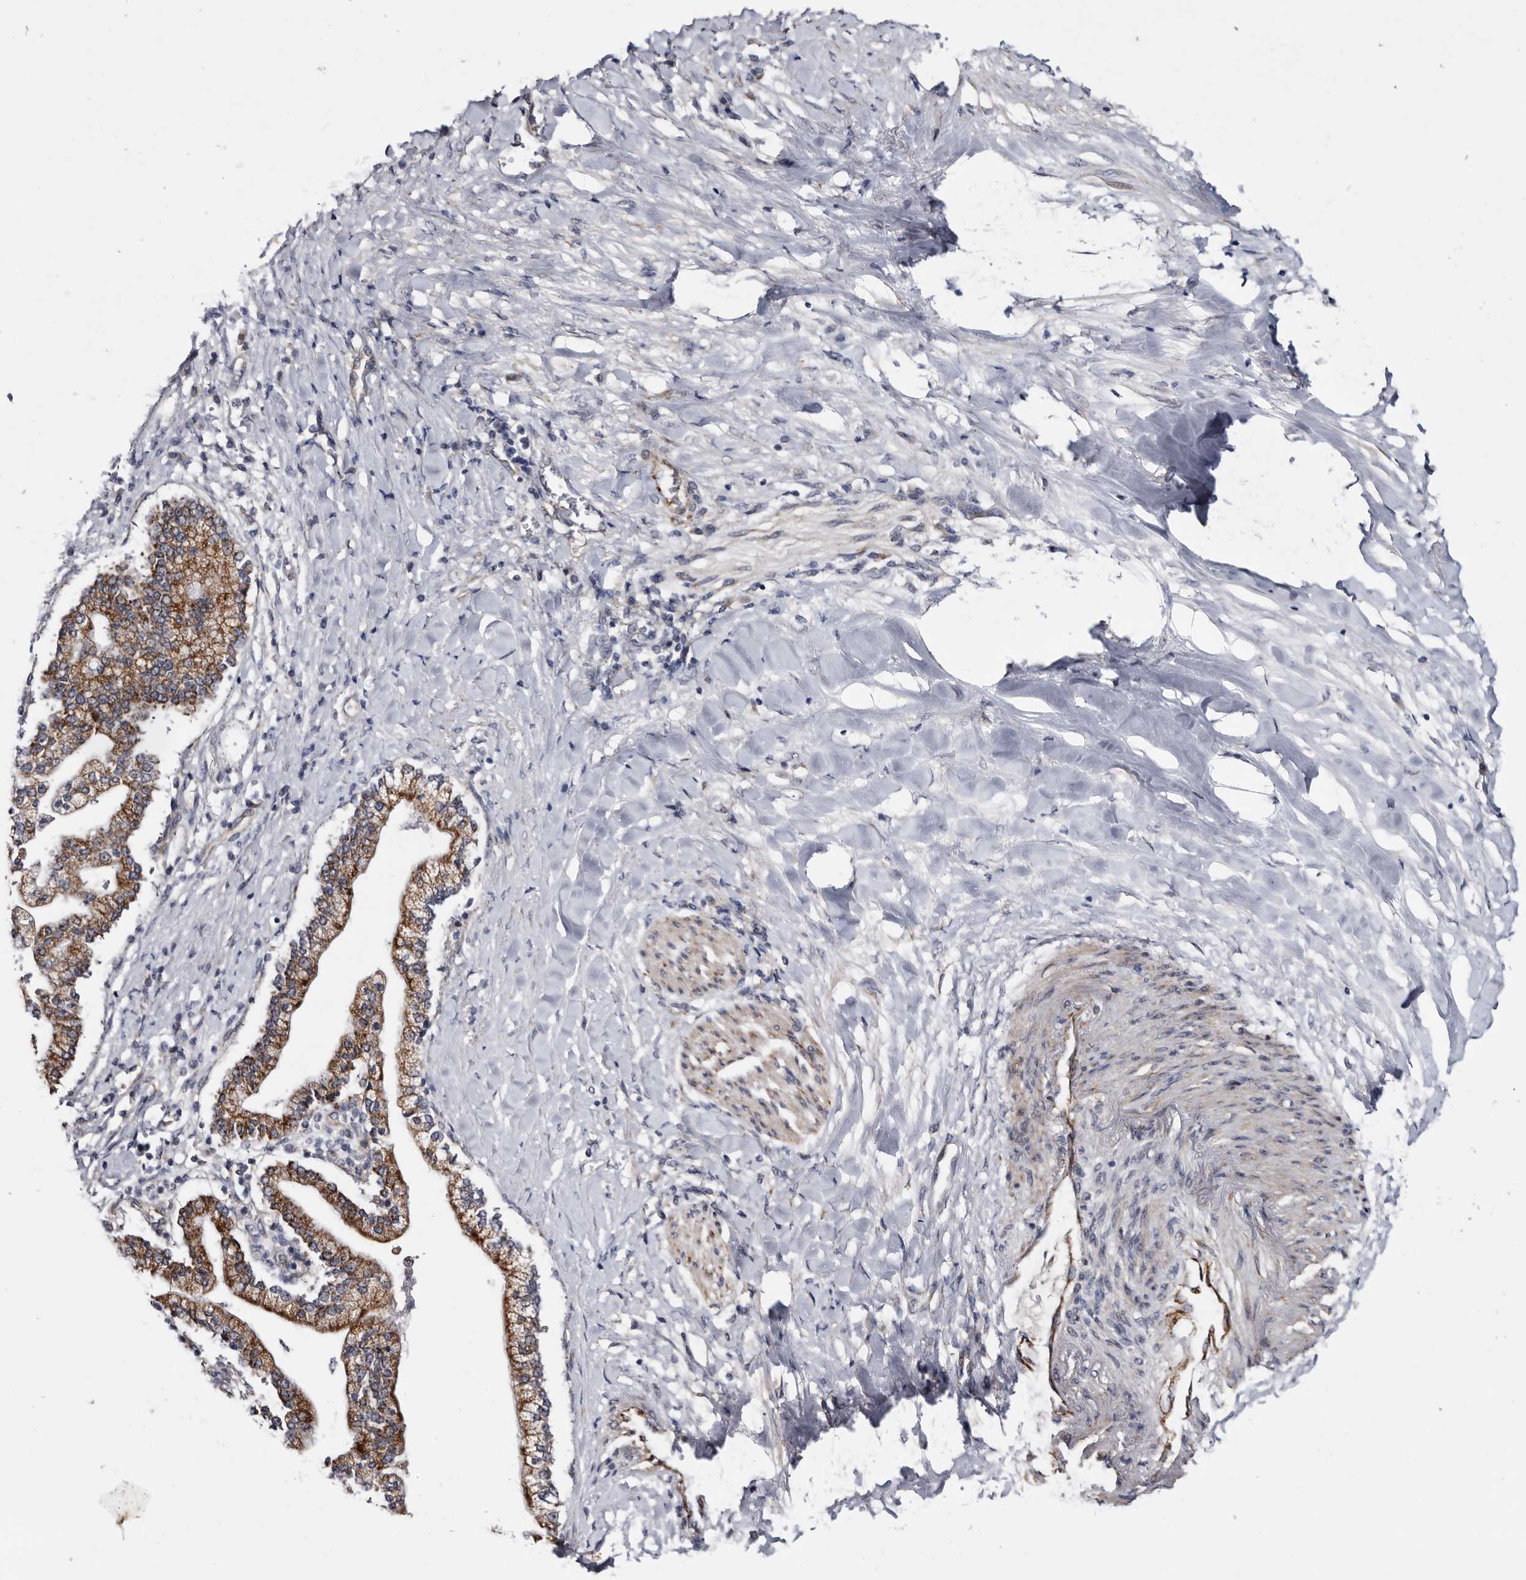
{"staining": {"intensity": "moderate", "quantity": ">75%", "location": "cytoplasmic/membranous"}, "tissue": "liver cancer", "cell_type": "Tumor cells", "image_type": "cancer", "snomed": [{"axis": "morphology", "description": "Cholangiocarcinoma"}, {"axis": "topography", "description": "Liver"}], "caption": "Human liver cancer stained with a protein marker displays moderate staining in tumor cells.", "gene": "ARMCX2", "patient": {"sex": "male", "age": 50}}